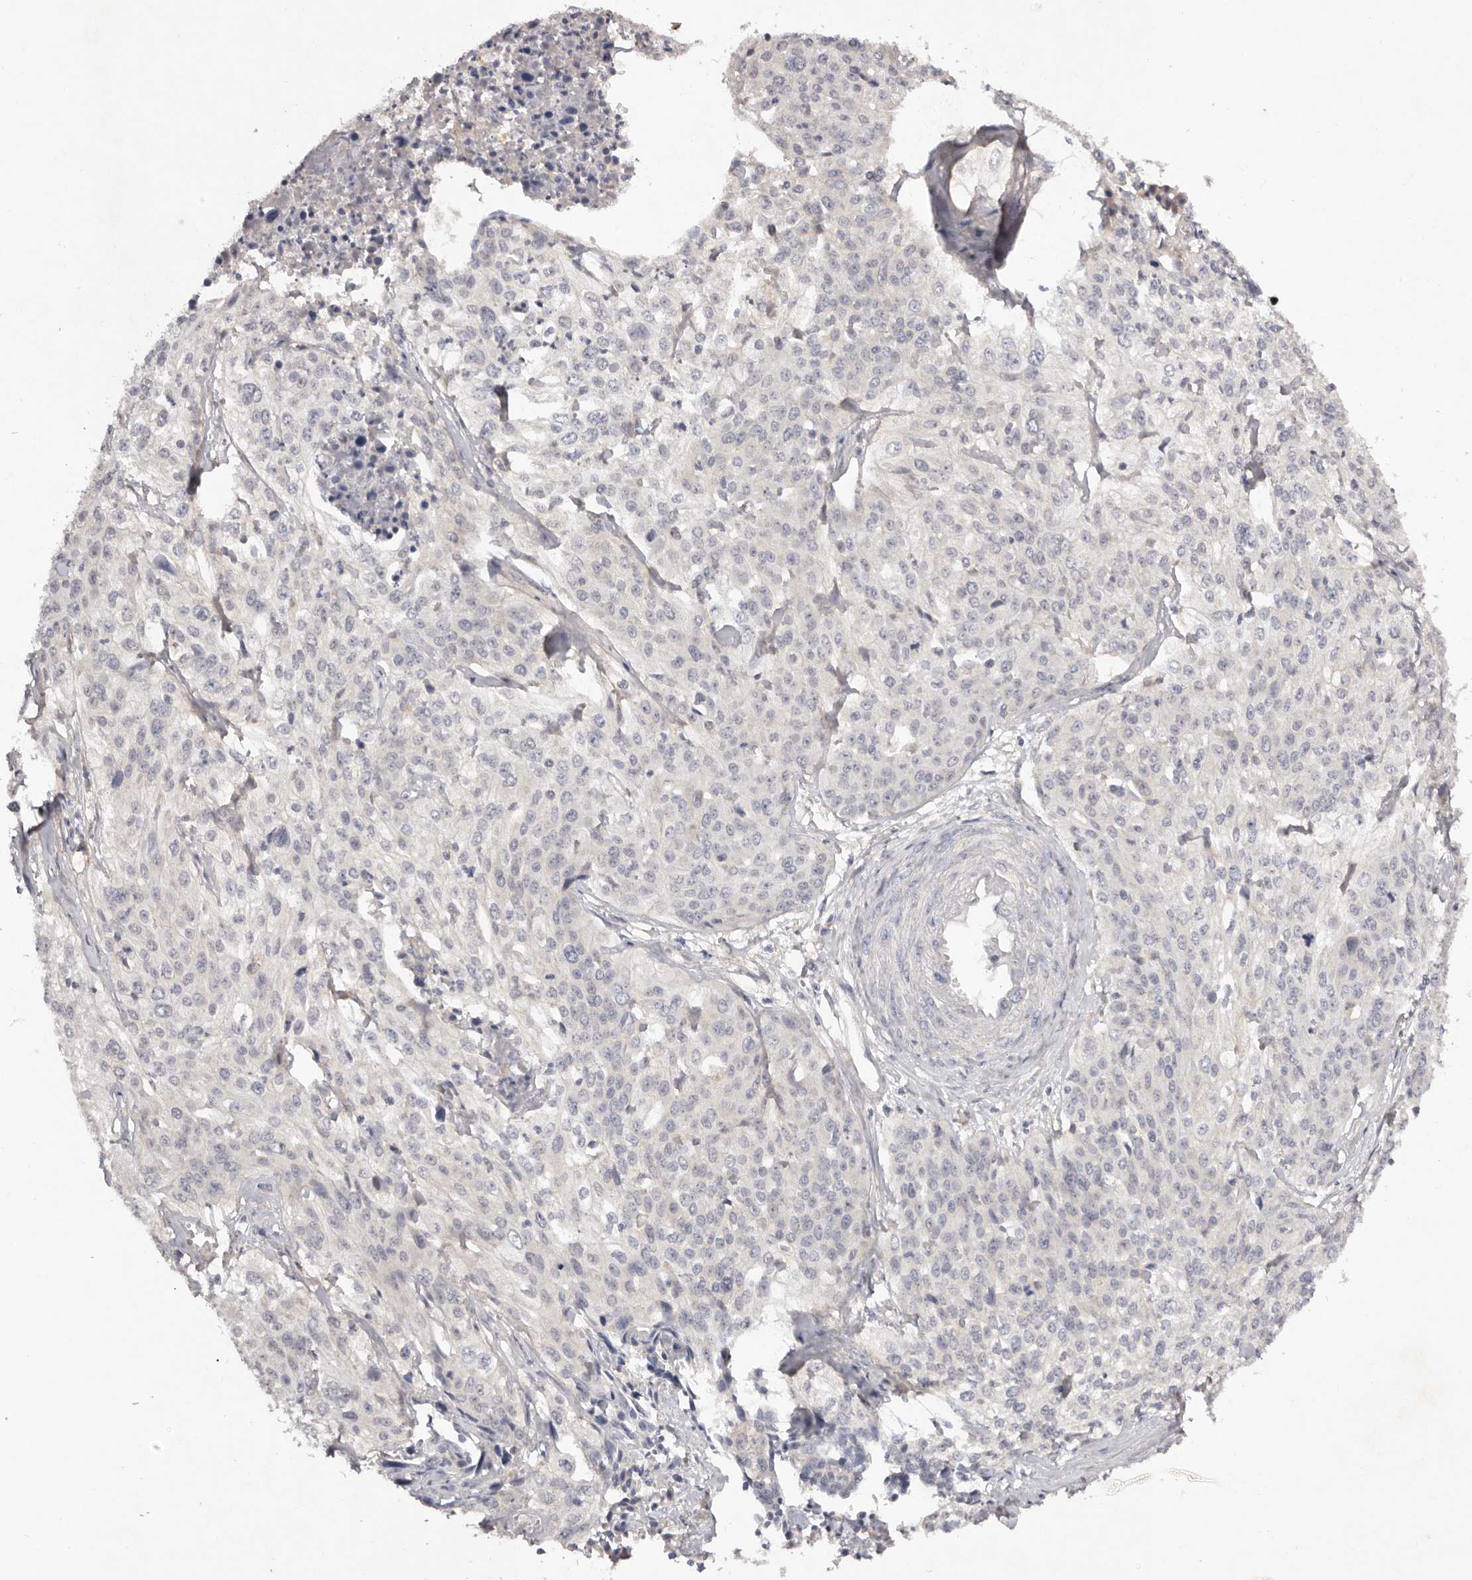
{"staining": {"intensity": "negative", "quantity": "none", "location": "none"}, "tissue": "cervical cancer", "cell_type": "Tumor cells", "image_type": "cancer", "snomed": [{"axis": "morphology", "description": "Squamous cell carcinoma, NOS"}, {"axis": "topography", "description": "Cervix"}], "caption": "Immunohistochemistry (IHC) photomicrograph of human cervical squamous cell carcinoma stained for a protein (brown), which displays no positivity in tumor cells.", "gene": "SCUBE2", "patient": {"sex": "female", "age": 31}}